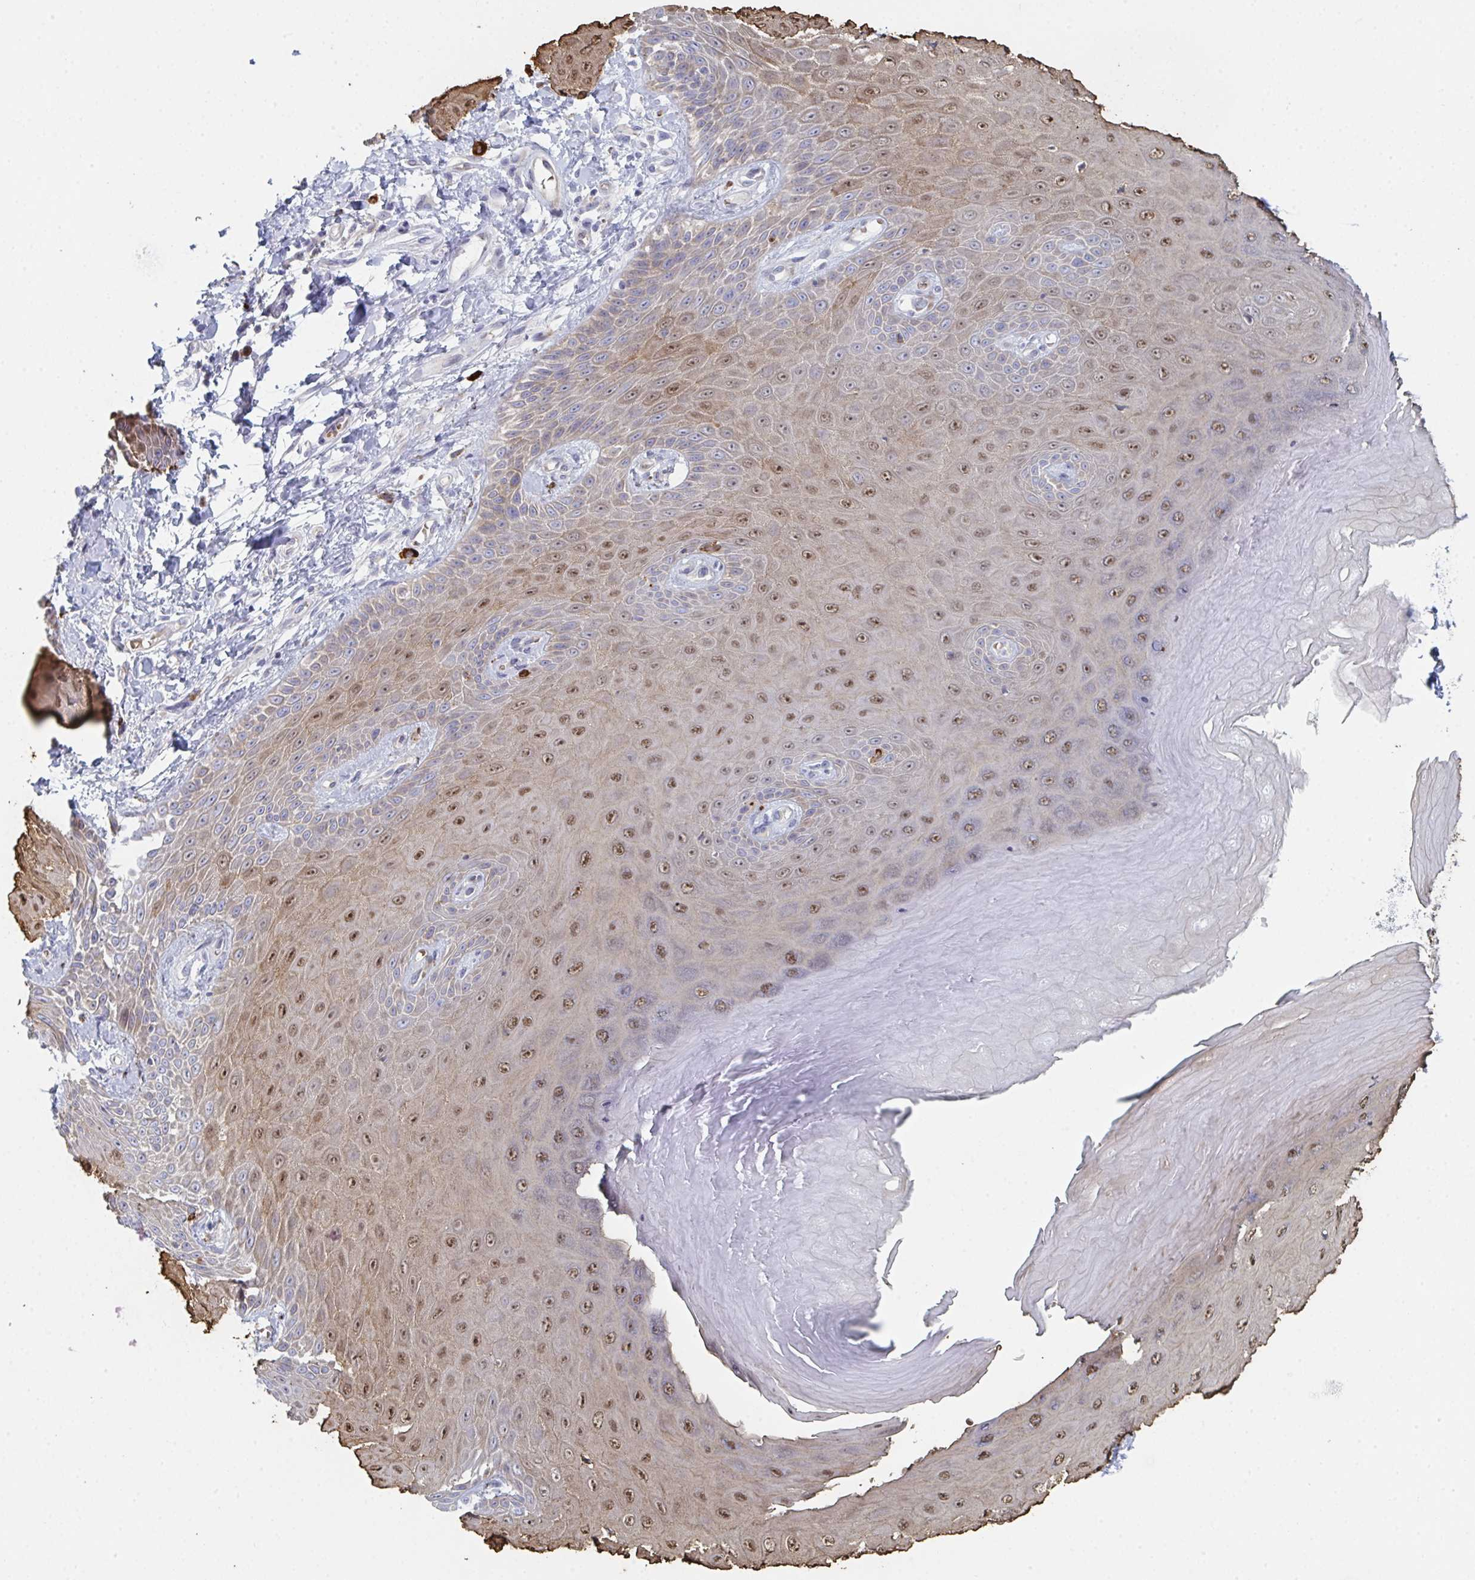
{"staining": {"intensity": "moderate", "quantity": "<25%", "location": "nuclear"}, "tissue": "skin", "cell_type": "Epidermal cells", "image_type": "normal", "snomed": [{"axis": "morphology", "description": "Normal tissue, NOS"}, {"axis": "topography", "description": "Anal"}, {"axis": "topography", "description": "Peripheral nerve tissue"}], "caption": "Immunohistochemical staining of benign human skin displays moderate nuclear protein positivity in approximately <25% of epidermal cells.", "gene": "ZNF684", "patient": {"sex": "male", "age": 78}}